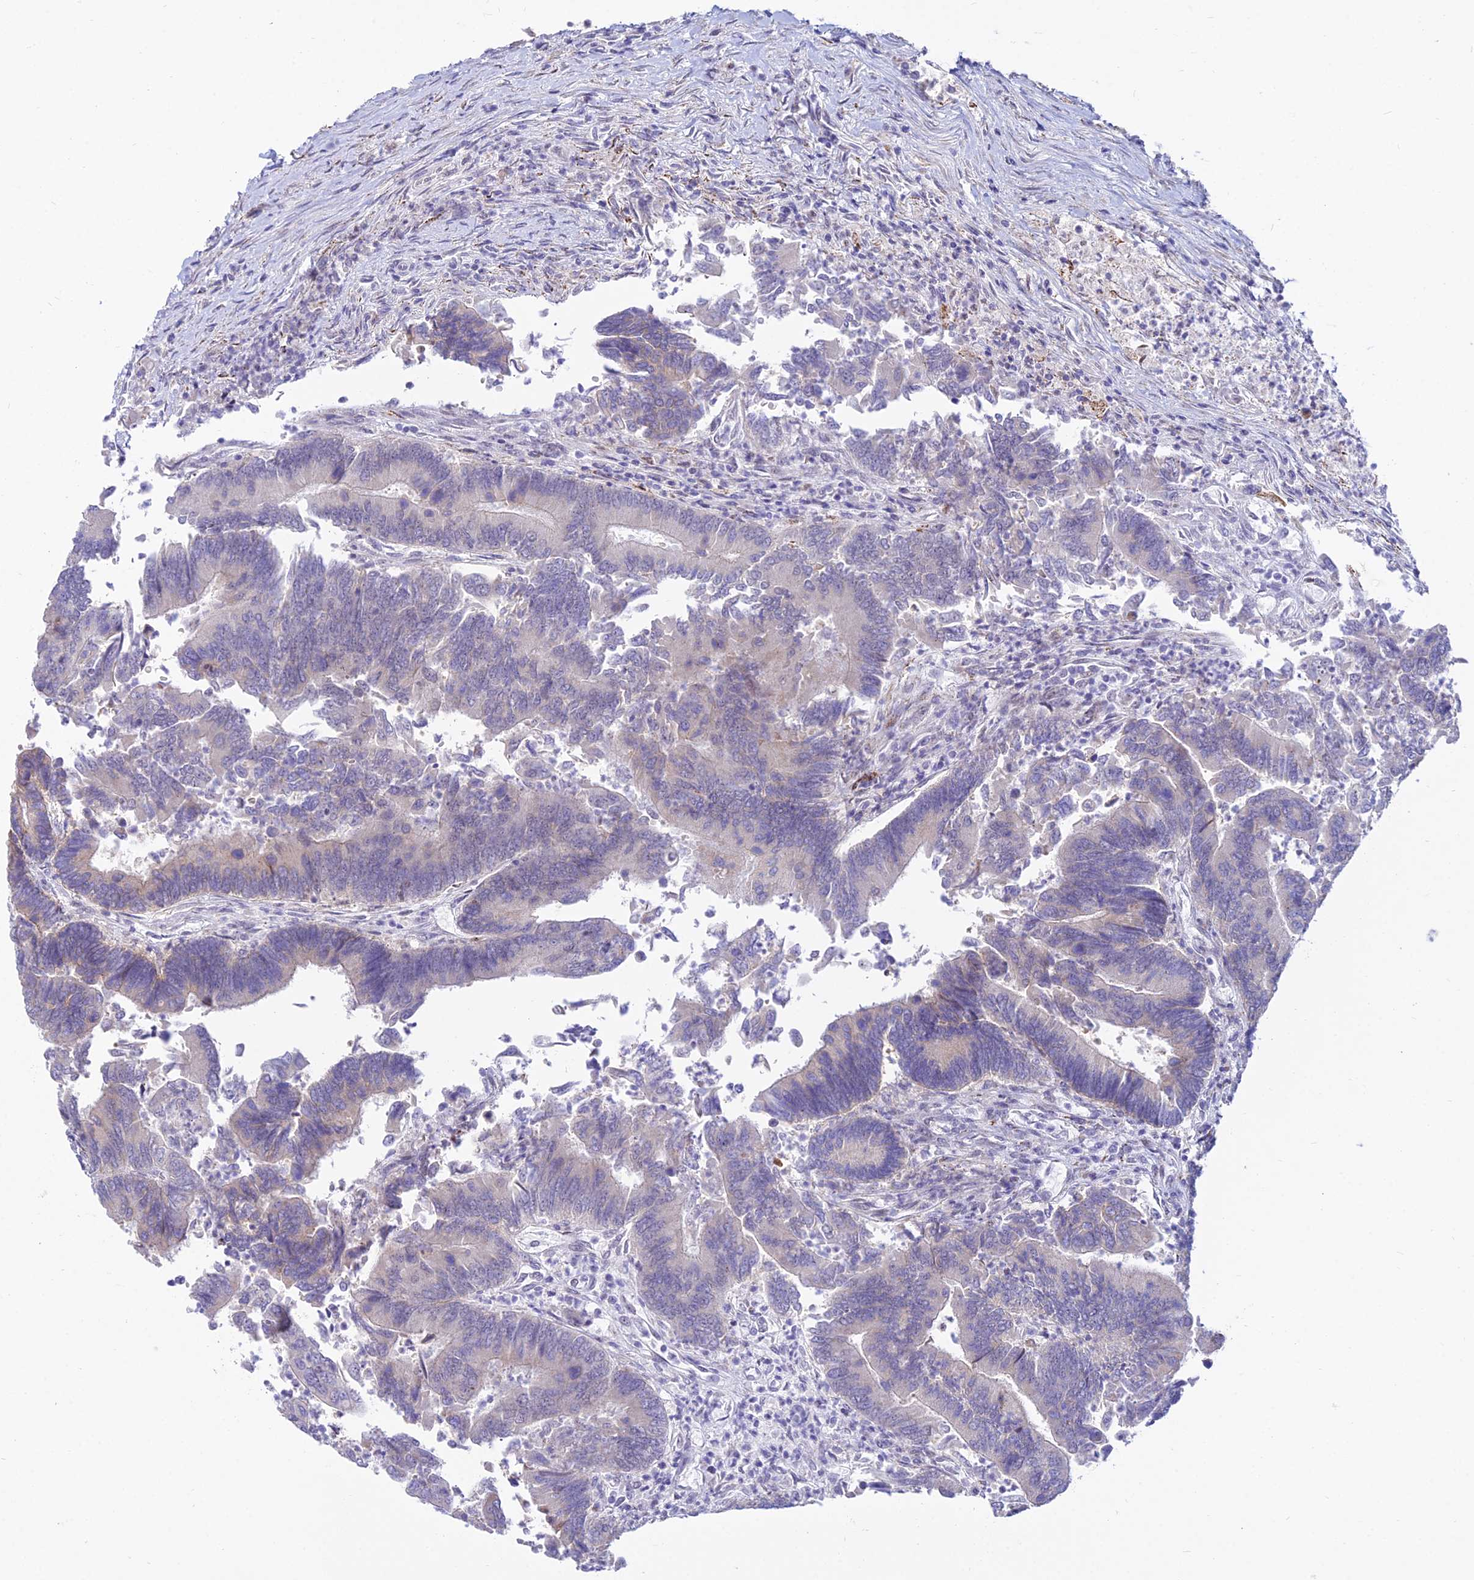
{"staining": {"intensity": "negative", "quantity": "none", "location": "none"}, "tissue": "colorectal cancer", "cell_type": "Tumor cells", "image_type": "cancer", "snomed": [{"axis": "morphology", "description": "Adenocarcinoma, NOS"}, {"axis": "topography", "description": "Colon"}], "caption": "This is an IHC image of adenocarcinoma (colorectal). There is no positivity in tumor cells.", "gene": "C6orf163", "patient": {"sex": "female", "age": 67}}